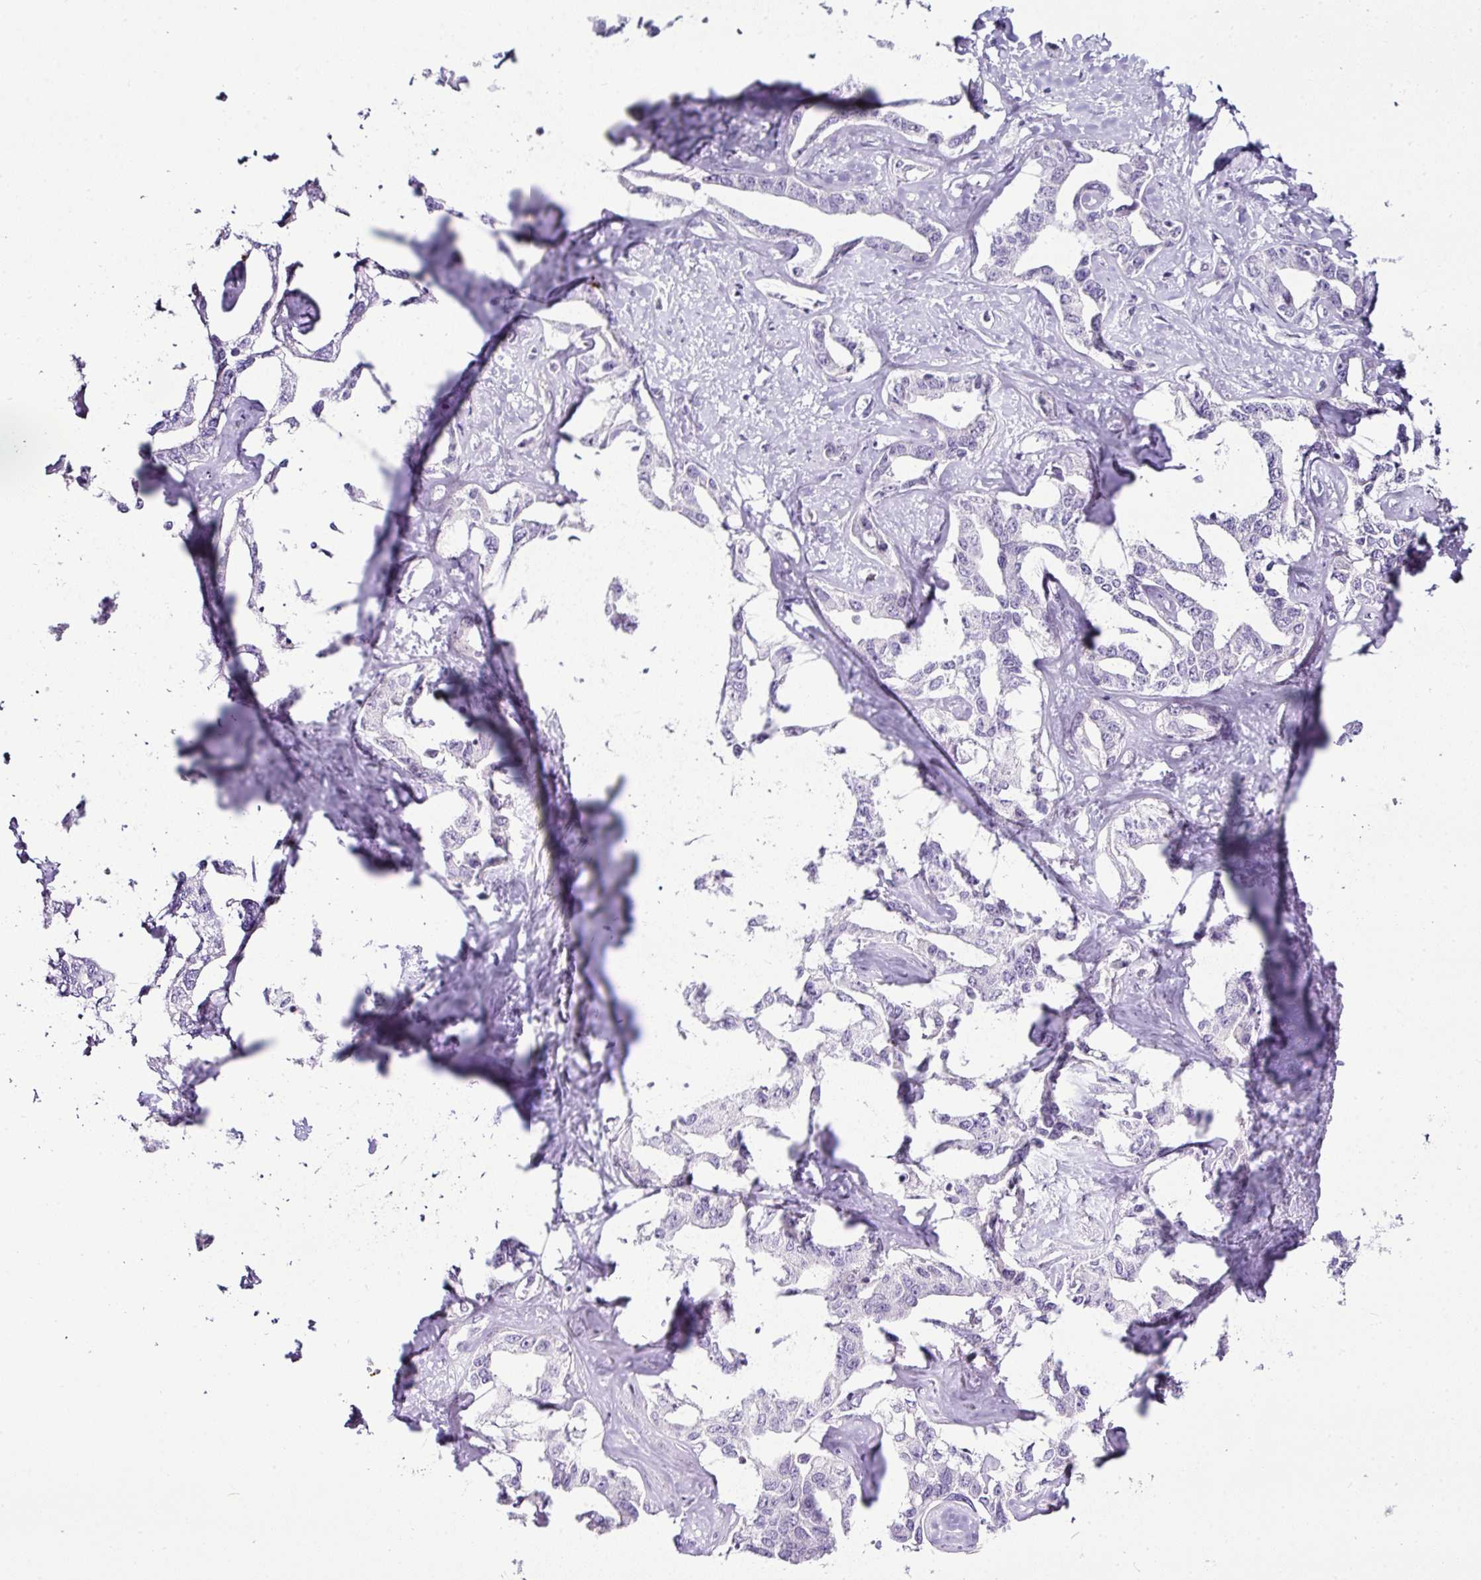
{"staining": {"intensity": "negative", "quantity": "none", "location": "none"}, "tissue": "liver cancer", "cell_type": "Tumor cells", "image_type": "cancer", "snomed": [{"axis": "morphology", "description": "Cholangiocarcinoma"}, {"axis": "topography", "description": "Liver"}], "caption": "This is an IHC micrograph of cholangiocarcinoma (liver). There is no expression in tumor cells.", "gene": "CMTM5", "patient": {"sex": "male", "age": 59}}